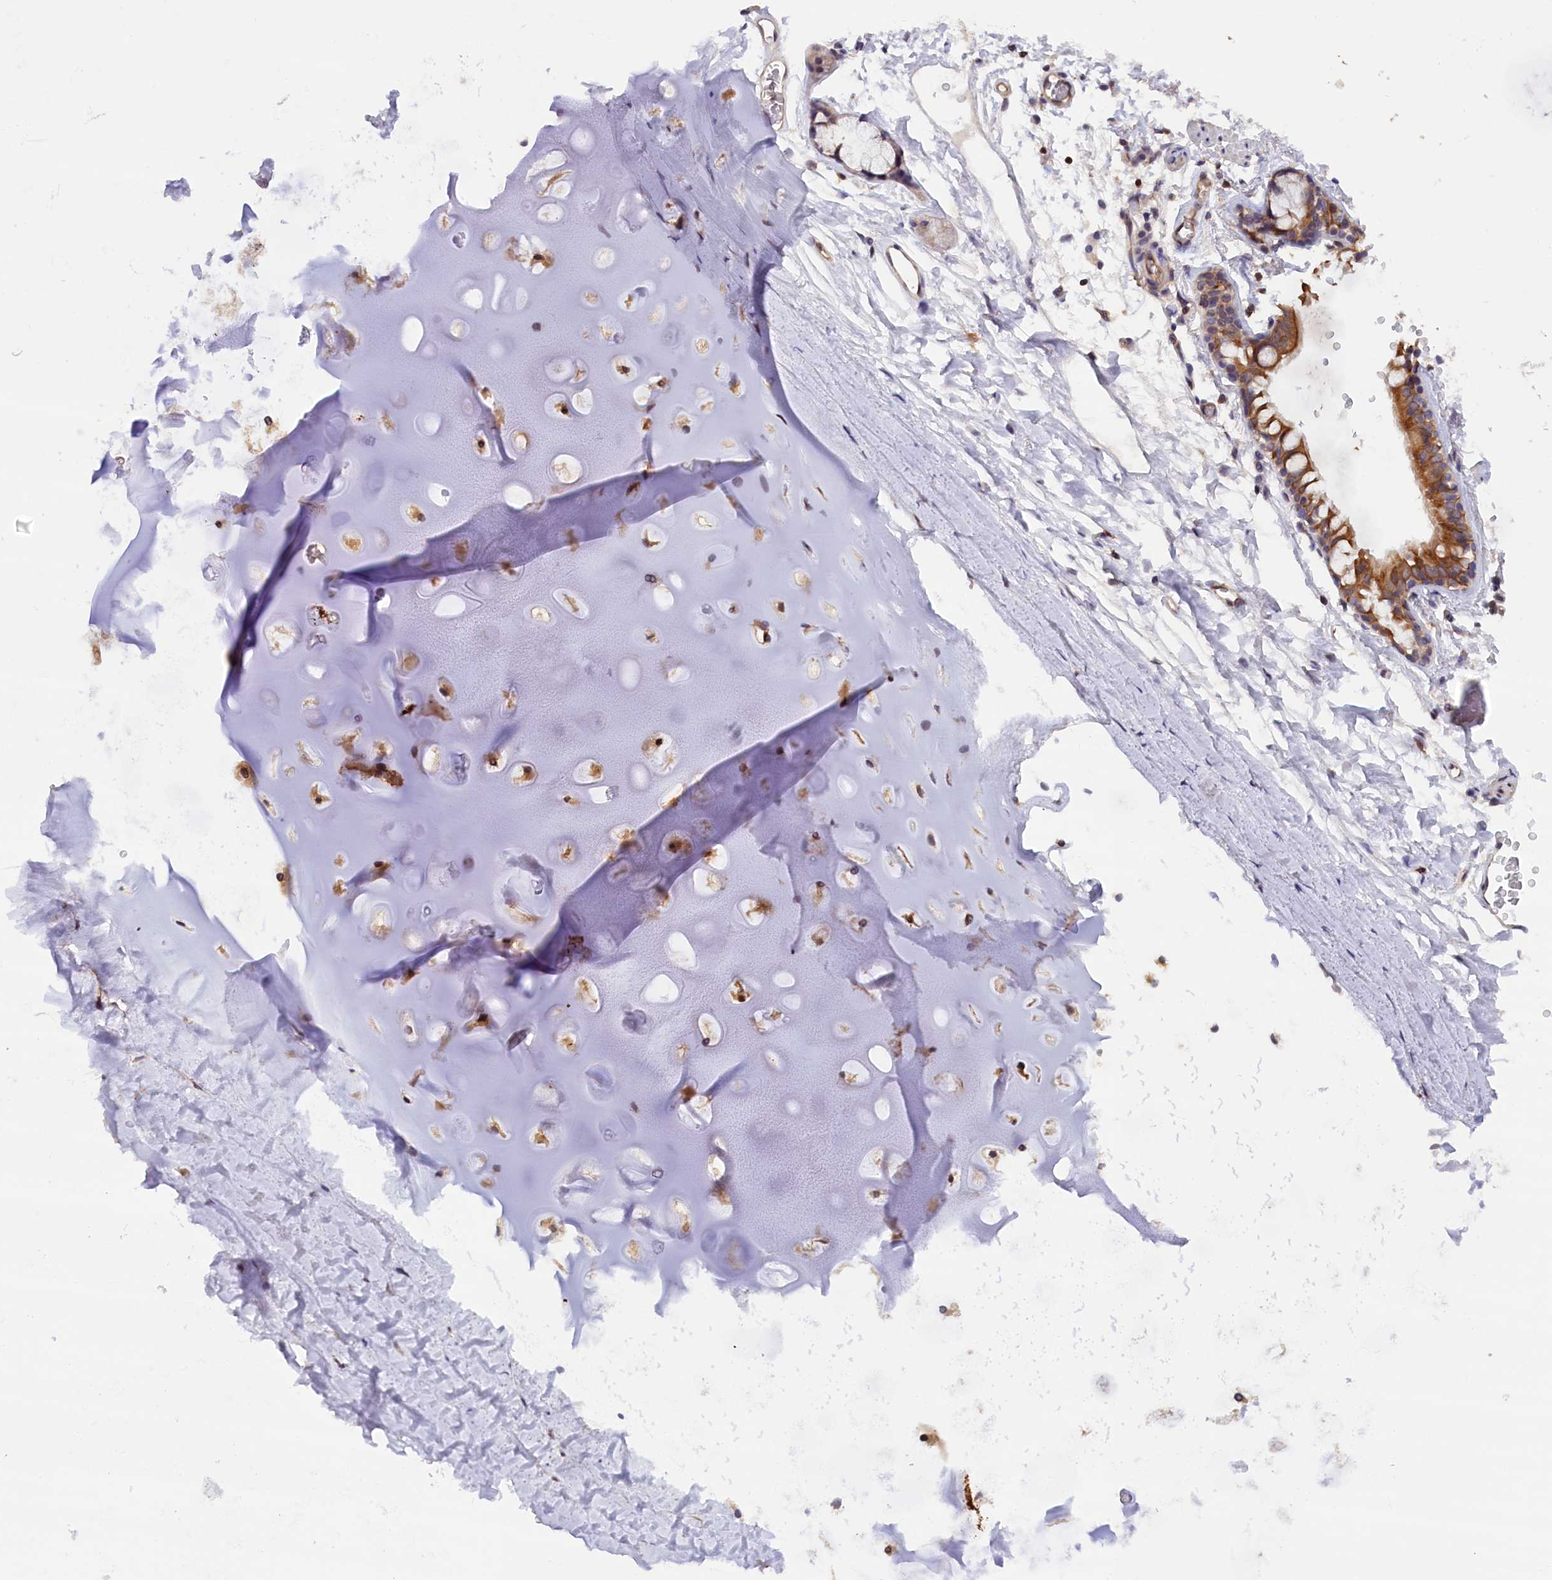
{"staining": {"intensity": "negative", "quantity": "none", "location": "none"}, "tissue": "adipose tissue", "cell_type": "Adipocytes", "image_type": "normal", "snomed": [{"axis": "morphology", "description": "Normal tissue, NOS"}, {"axis": "topography", "description": "Lymph node"}, {"axis": "topography", "description": "Bronchus"}], "caption": "Human adipose tissue stained for a protein using immunohistochemistry (IHC) demonstrates no expression in adipocytes.", "gene": "TBCB", "patient": {"sex": "male", "age": 63}}